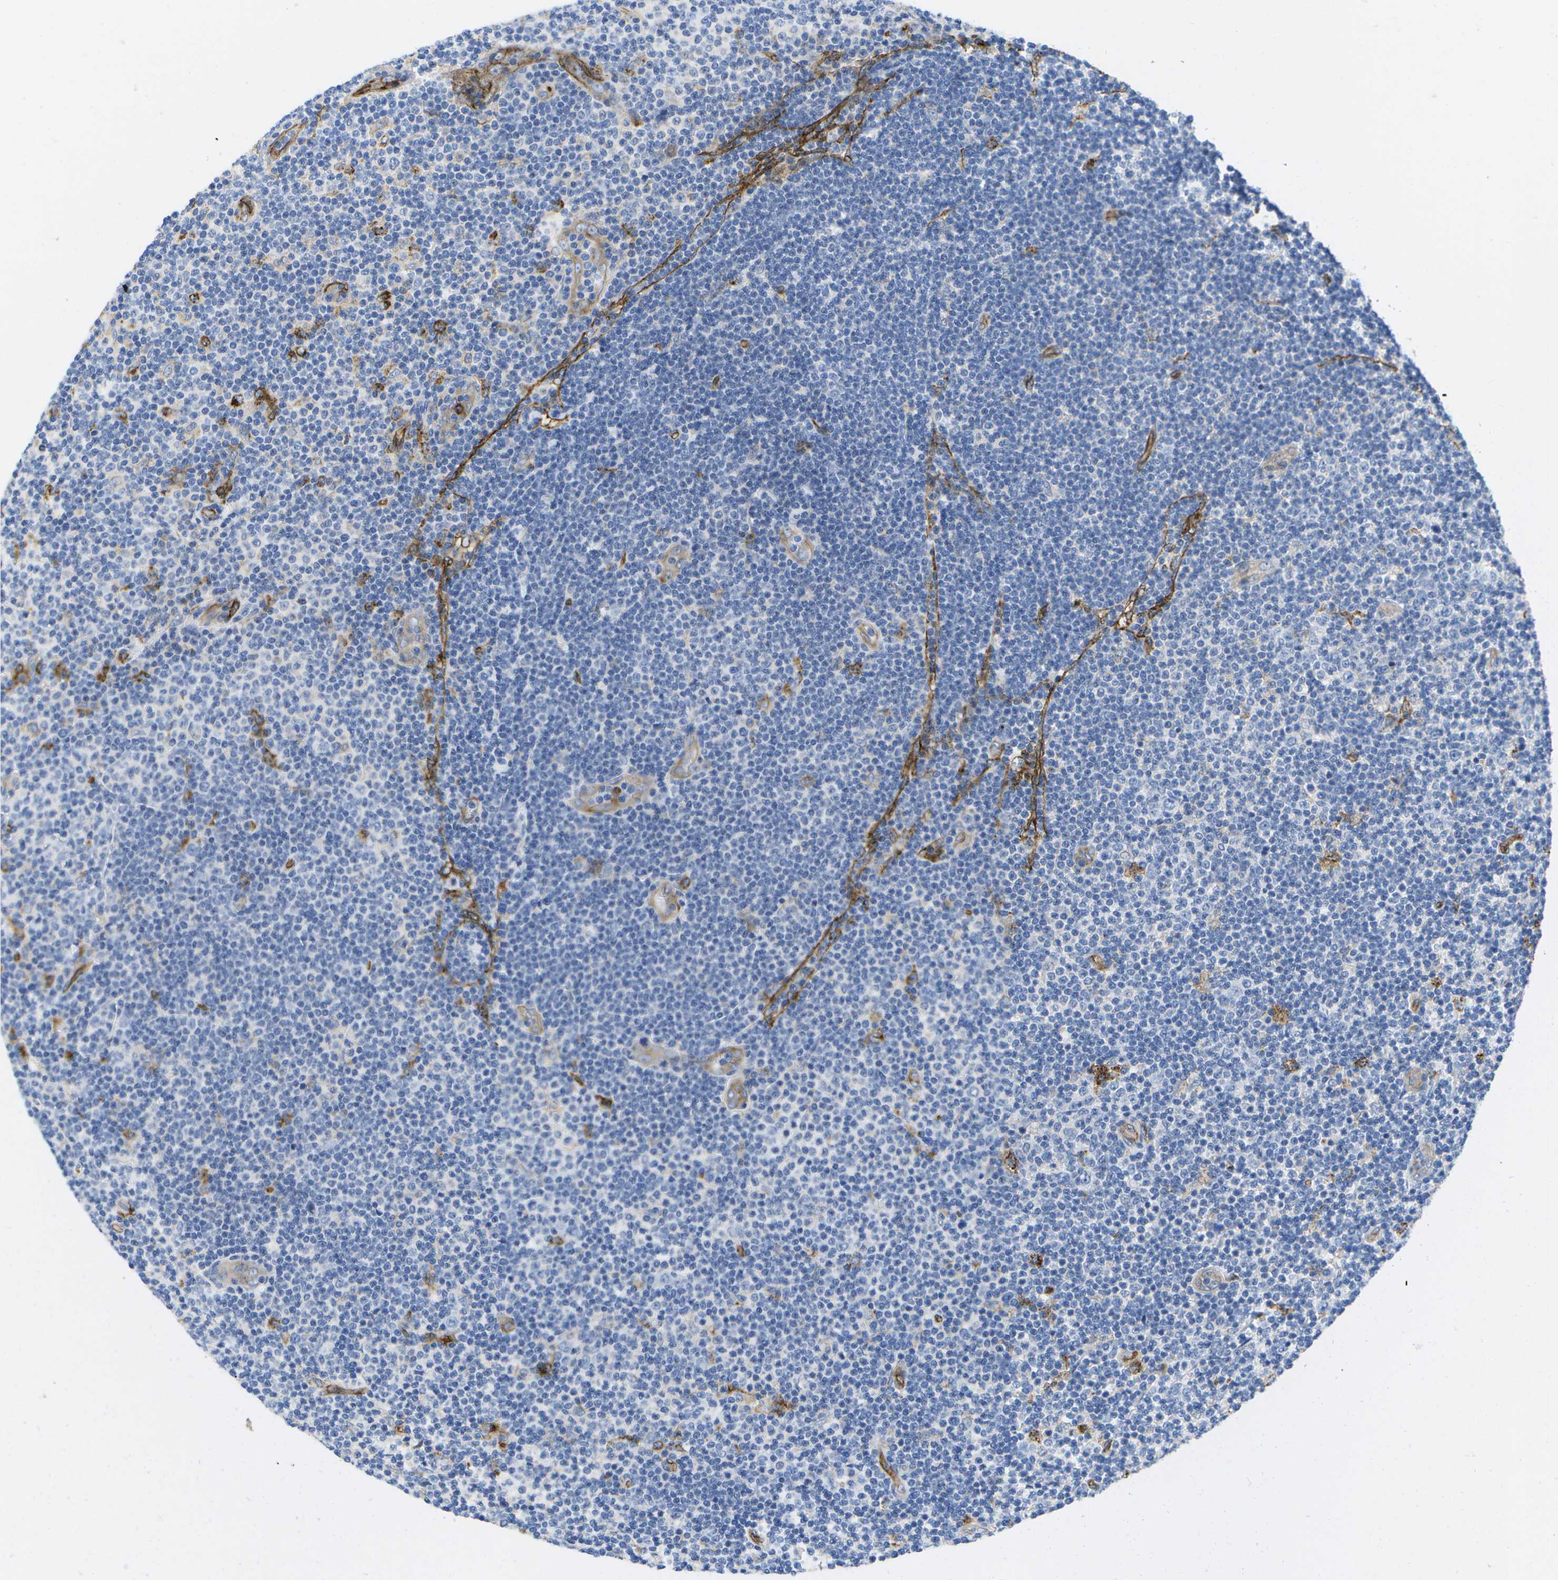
{"staining": {"intensity": "negative", "quantity": "none", "location": "none"}, "tissue": "lymphoma", "cell_type": "Tumor cells", "image_type": "cancer", "snomed": [{"axis": "morphology", "description": "Malignant lymphoma, non-Hodgkin's type, Low grade"}, {"axis": "topography", "description": "Lymph node"}], "caption": "Immunohistochemistry of low-grade malignant lymphoma, non-Hodgkin's type reveals no staining in tumor cells. (DAB immunohistochemistry visualized using brightfield microscopy, high magnification).", "gene": "DYSF", "patient": {"sex": "male", "age": 83}}